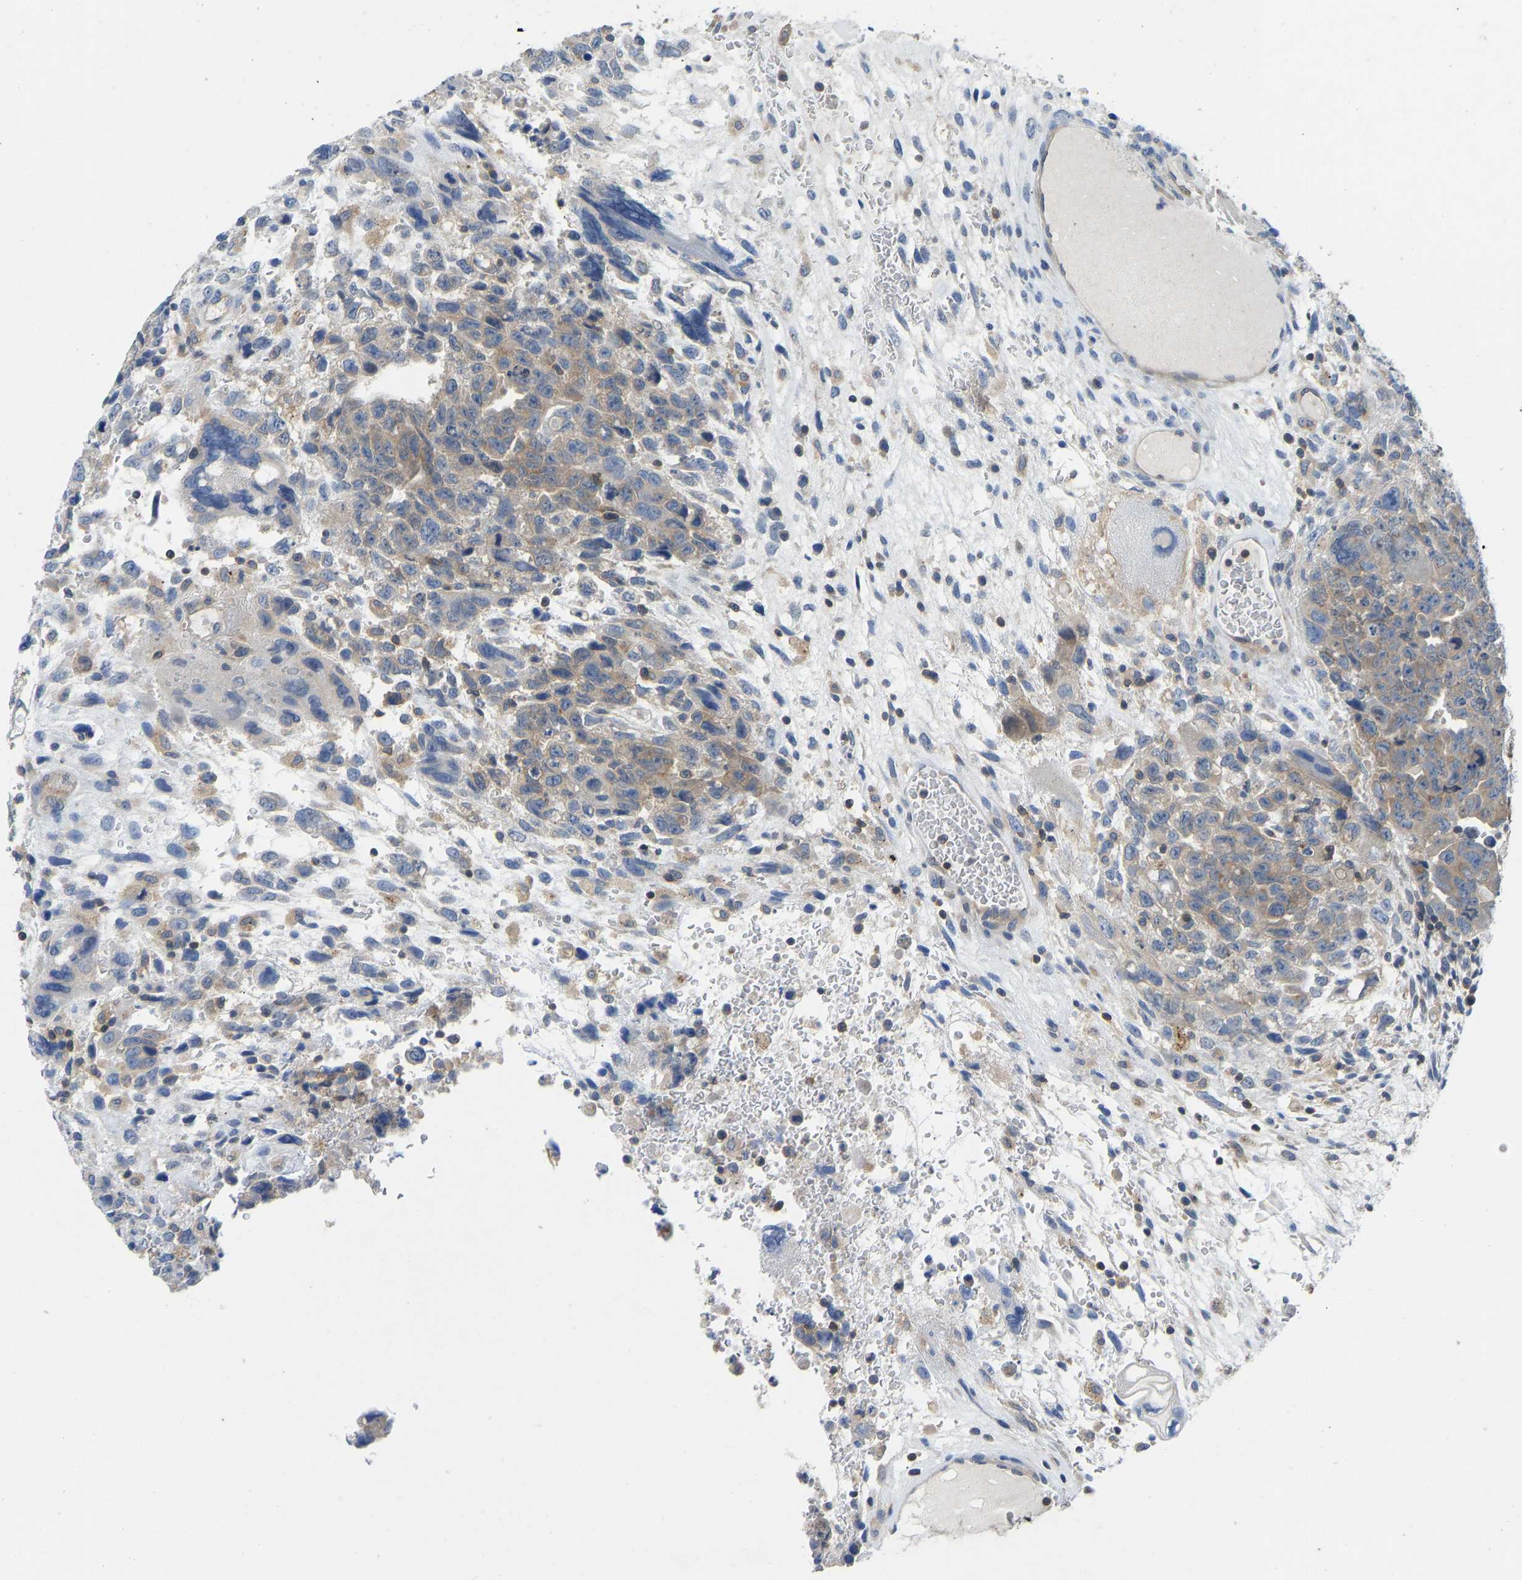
{"staining": {"intensity": "weak", "quantity": "25%-75%", "location": "cytoplasmic/membranous"}, "tissue": "testis cancer", "cell_type": "Tumor cells", "image_type": "cancer", "snomed": [{"axis": "morphology", "description": "Carcinoma, Embryonal, NOS"}, {"axis": "topography", "description": "Testis"}], "caption": "This micrograph exhibits immunohistochemistry (IHC) staining of human embryonal carcinoma (testis), with low weak cytoplasmic/membranous positivity in approximately 25%-75% of tumor cells.", "gene": "NDRG3", "patient": {"sex": "male", "age": 28}}